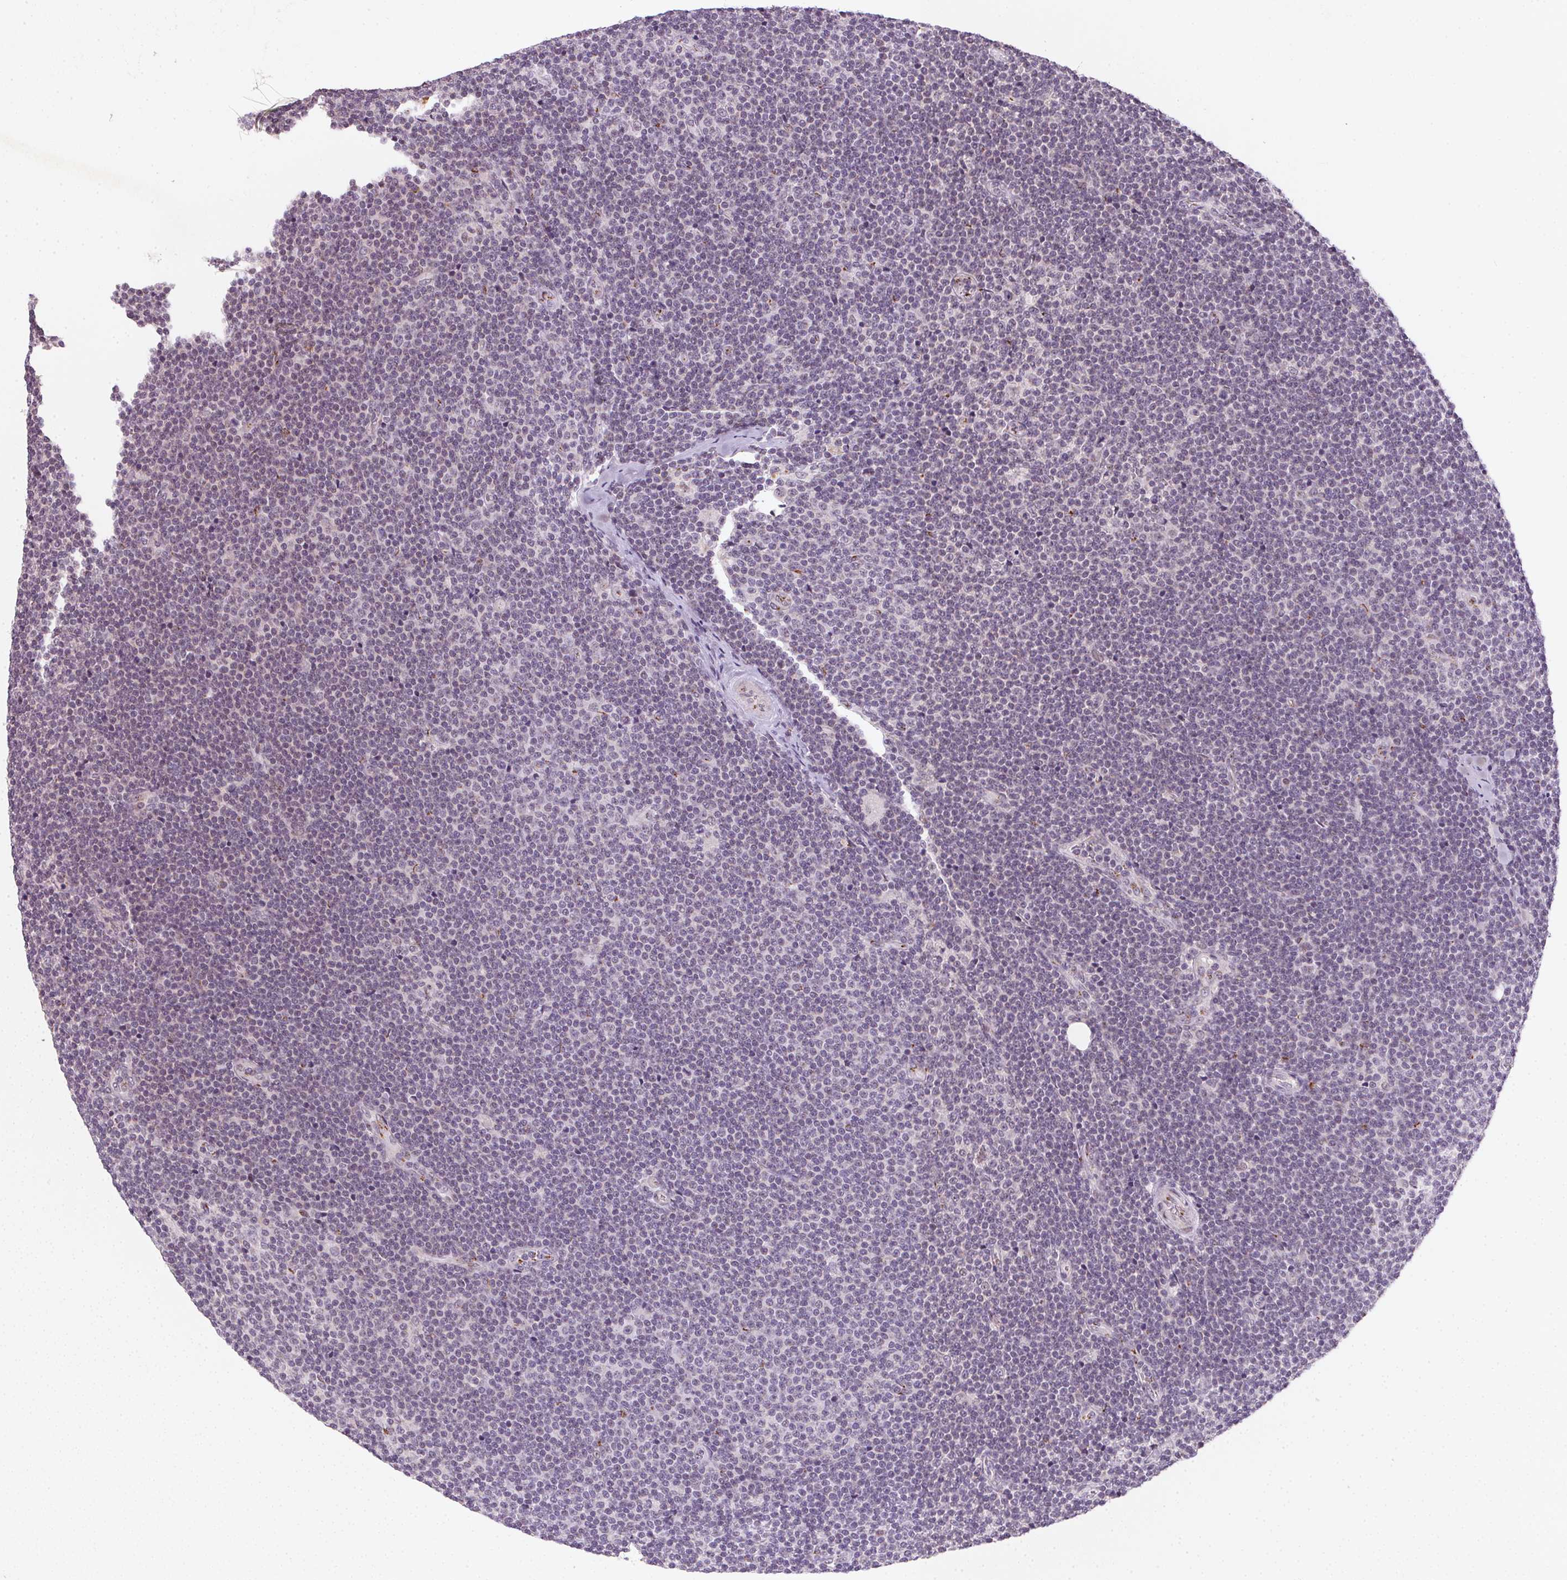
{"staining": {"intensity": "negative", "quantity": "none", "location": "none"}, "tissue": "lymphoma", "cell_type": "Tumor cells", "image_type": "cancer", "snomed": [{"axis": "morphology", "description": "Malignant lymphoma, non-Hodgkin's type, Low grade"}, {"axis": "topography", "description": "Lymph node"}], "caption": "An immunohistochemistry photomicrograph of low-grade malignant lymphoma, non-Hodgkin's type is shown. There is no staining in tumor cells of low-grade malignant lymphoma, non-Hodgkin's type.", "gene": "RAB22A", "patient": {"sex": "male", "age": 48}}